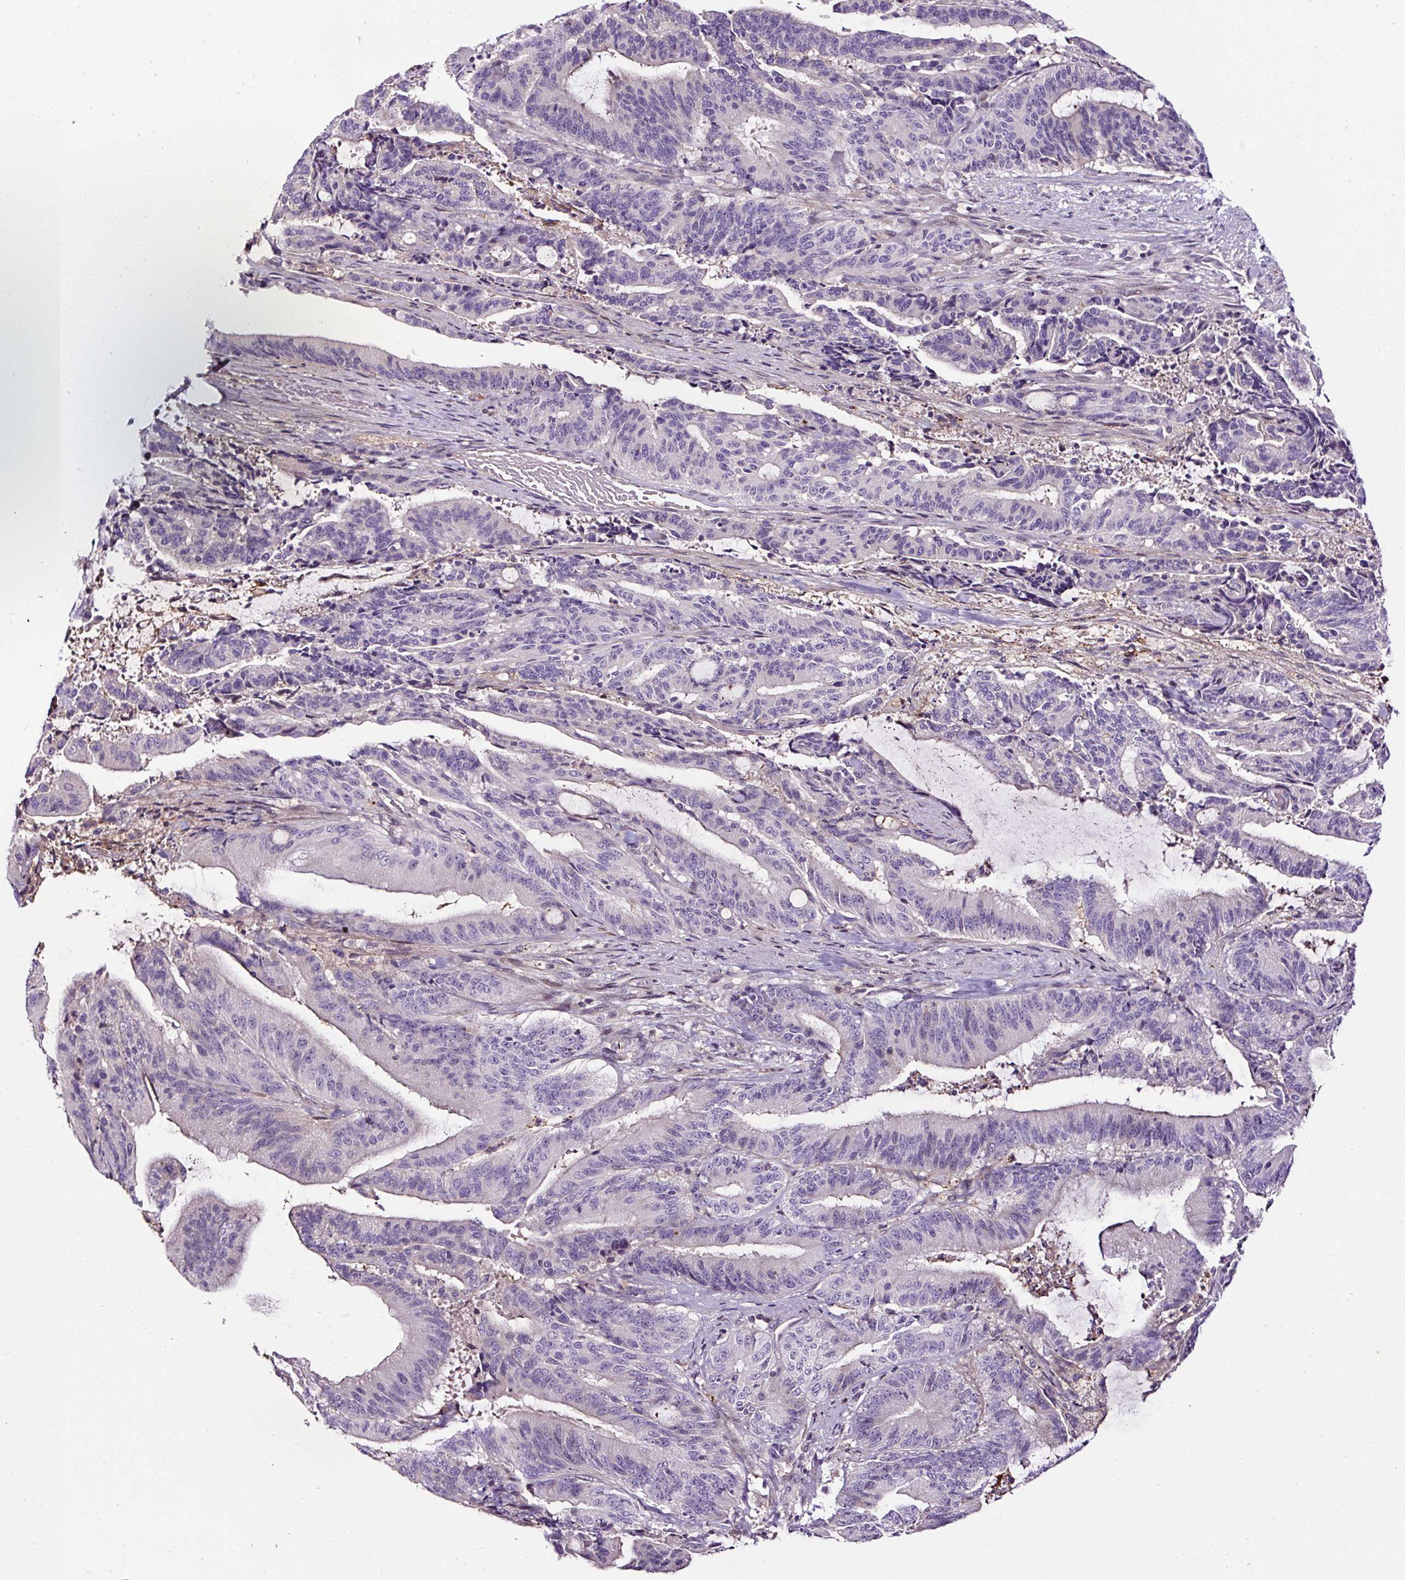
{"staining": {"intensity": "negative", "quantity": "none", "location": "none"}, "tissue": "liver cancer", "cell_type": "Tumor cells", "image_type": "cancer", "snomed": [{"axis": "morphology", "description": "Normal tissue, NOS"}, {"axis": "morphology", "description": "Cholangiocarcinoma"}, {"axis": "topography", "description": "Liver"}, {"axis": "topography", "description": "Peripheral nerve tissue"}], "caption": "Tumor cells are negative for protein expression in human cholangiocarcinoma (liver). (Immunohistochemistry (ihc), brightfield microscopy, high magnification).", "gene": "LRRC24", "patient": {"sex": "female", "age": 73}}